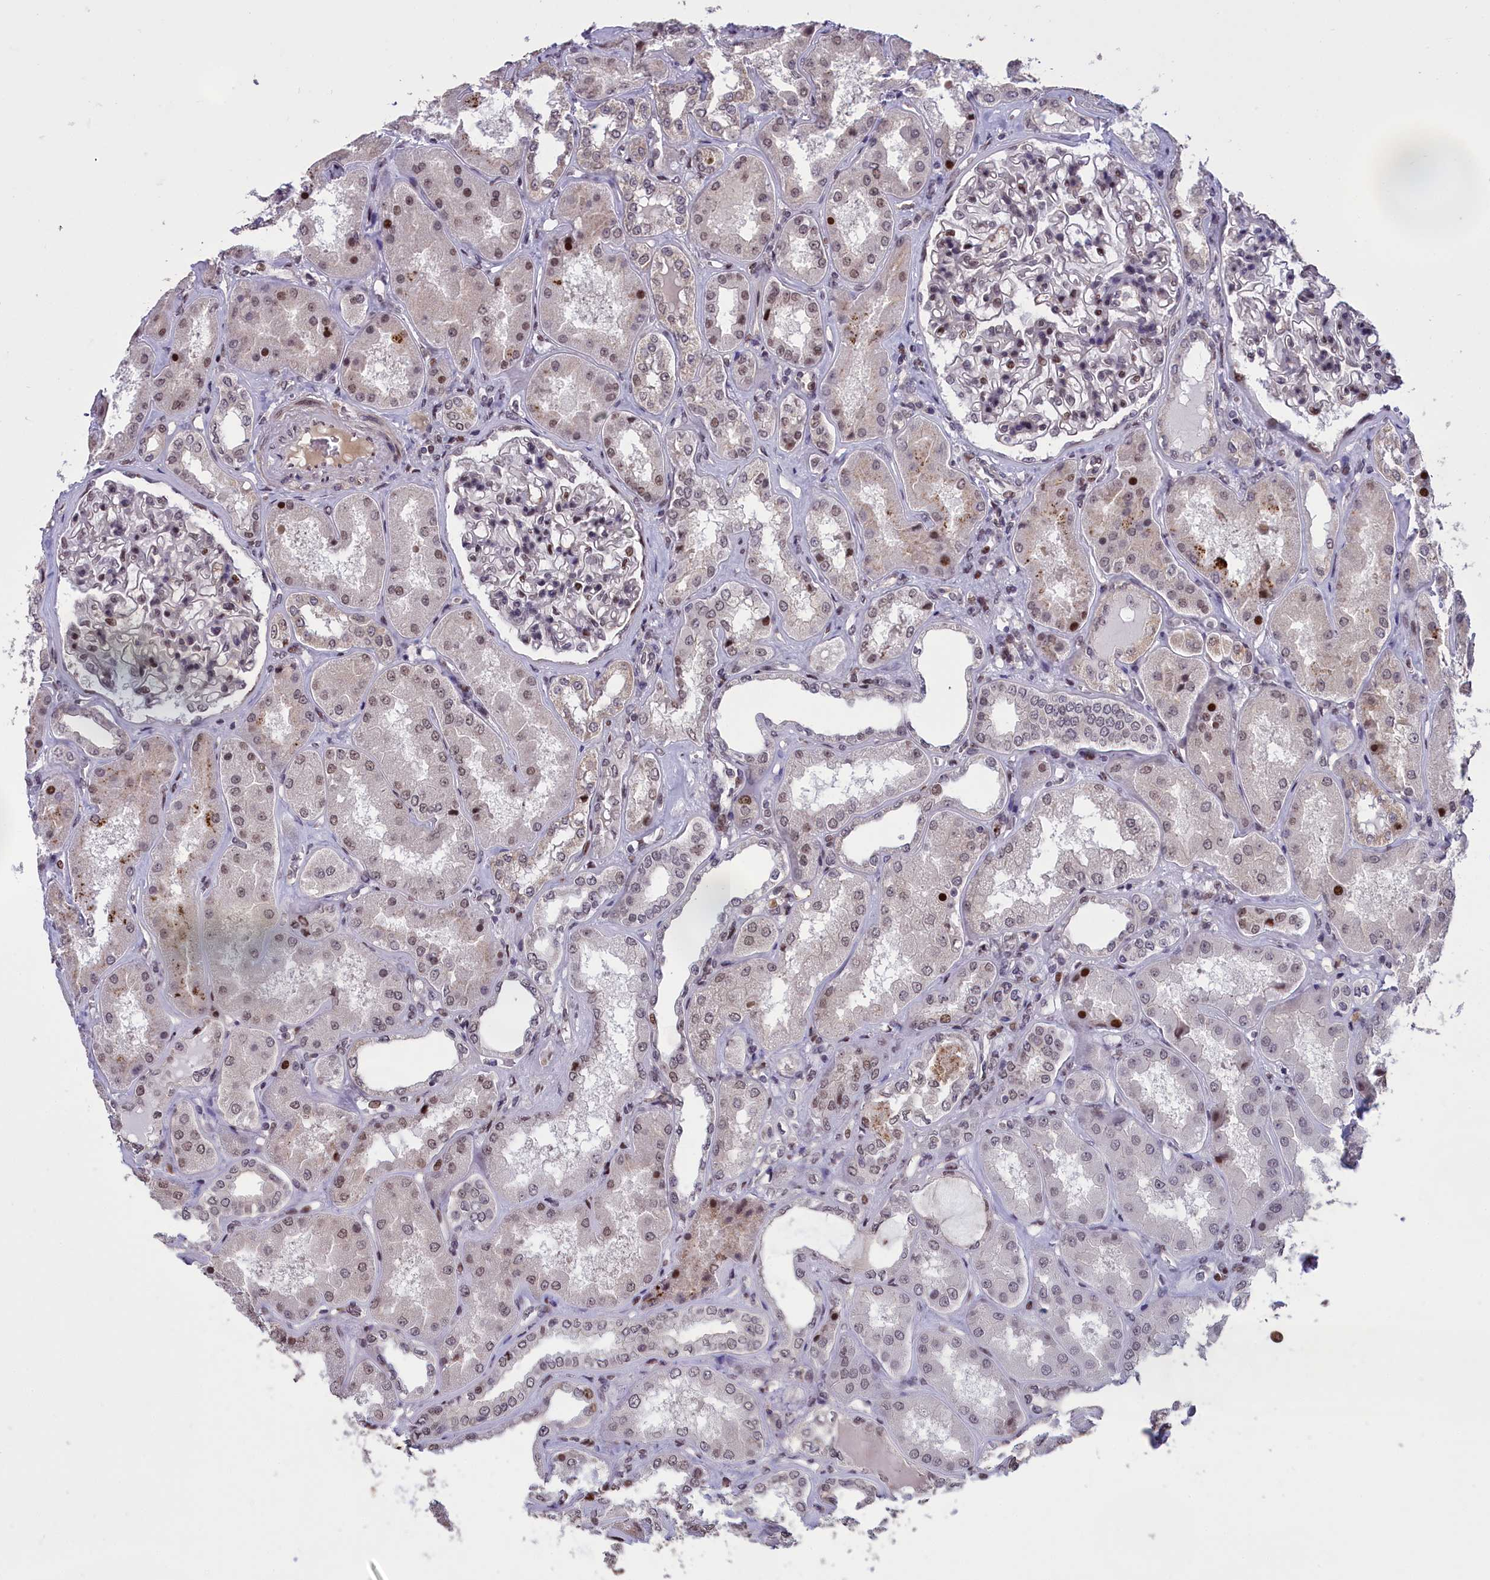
{"staining": {"intensity": "moderate", "quantity": "<25%", "location": "nuclear"}, "tissue": "kidney", "cell_type": "Cells in glomeruli", "image_type": "normal", "snomed": [{"axis": "morphology", "description": "Normal tissue, NOS"}, {"axis": "topography", "description": "Kidney"}], "caption": "This photomicrograph displays immunohistochemistry (IHC) staining of unremarkable human kidney, with low moderate nuclear expression in approximately <25% of cells in glomeruli.", "gene": "RELB", "patient": {"sex": "female", "age": 56}}